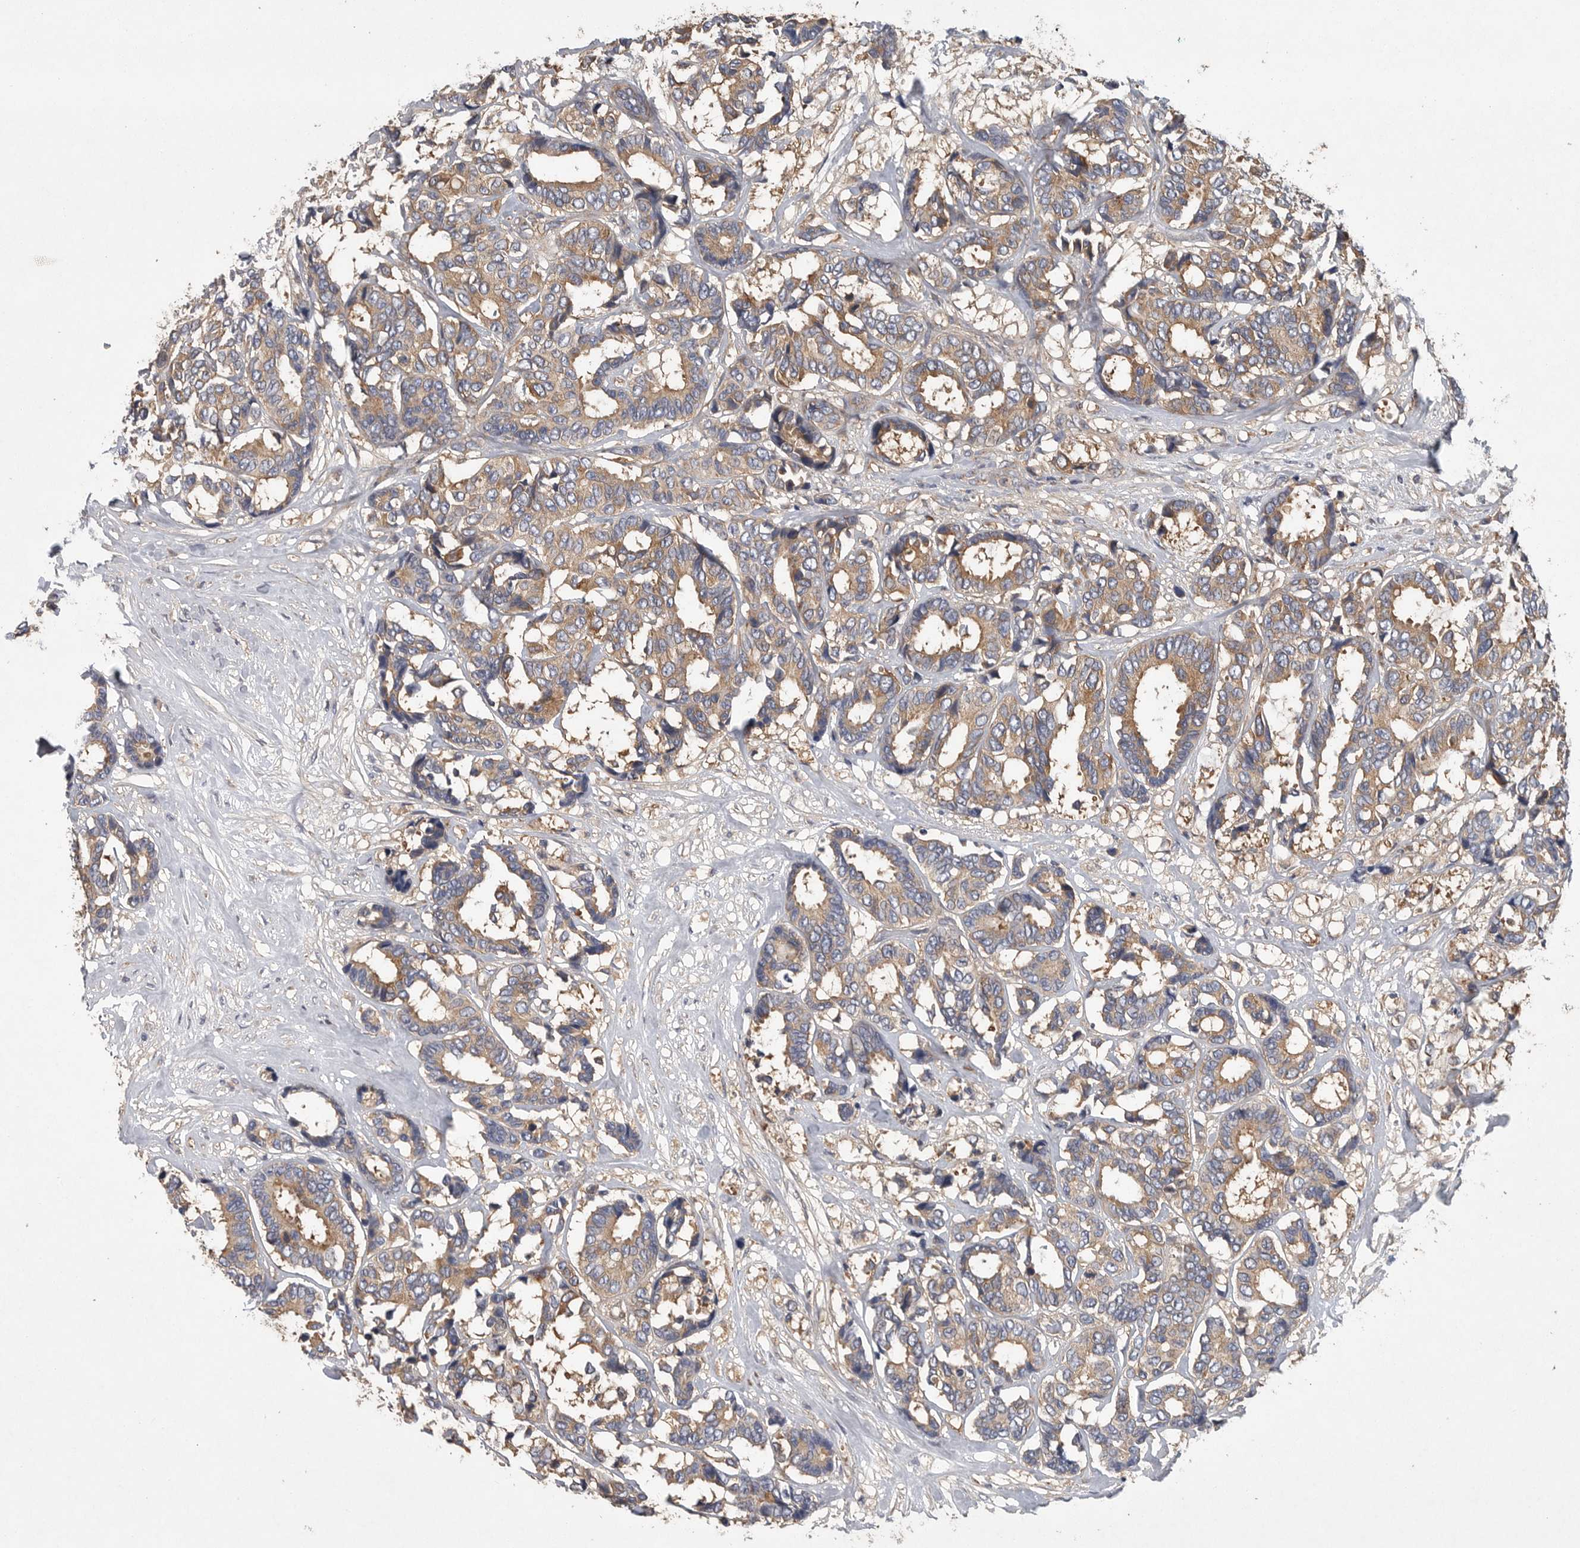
{"staining": {"intensity": "moderate", "quantity": ">75%", "location": "cytoplasmic/membranous"}, "tissue": "breast cancer", "cell_type": "Tumor cells", "image_type": "cancer", "snomed": [{"axis": "morphology", "description": "Duct carcinoma"}, {"axis": "topography", "description": "Breast"}], "caption": "Human breast invasive ductal carcinoma stained with a brown dye shows moderate cytoplasmic/membranous positive staining in about >75% of tumor cells.", "gene": "OXR1", "patient": {"sex": "female", "age": 87}}